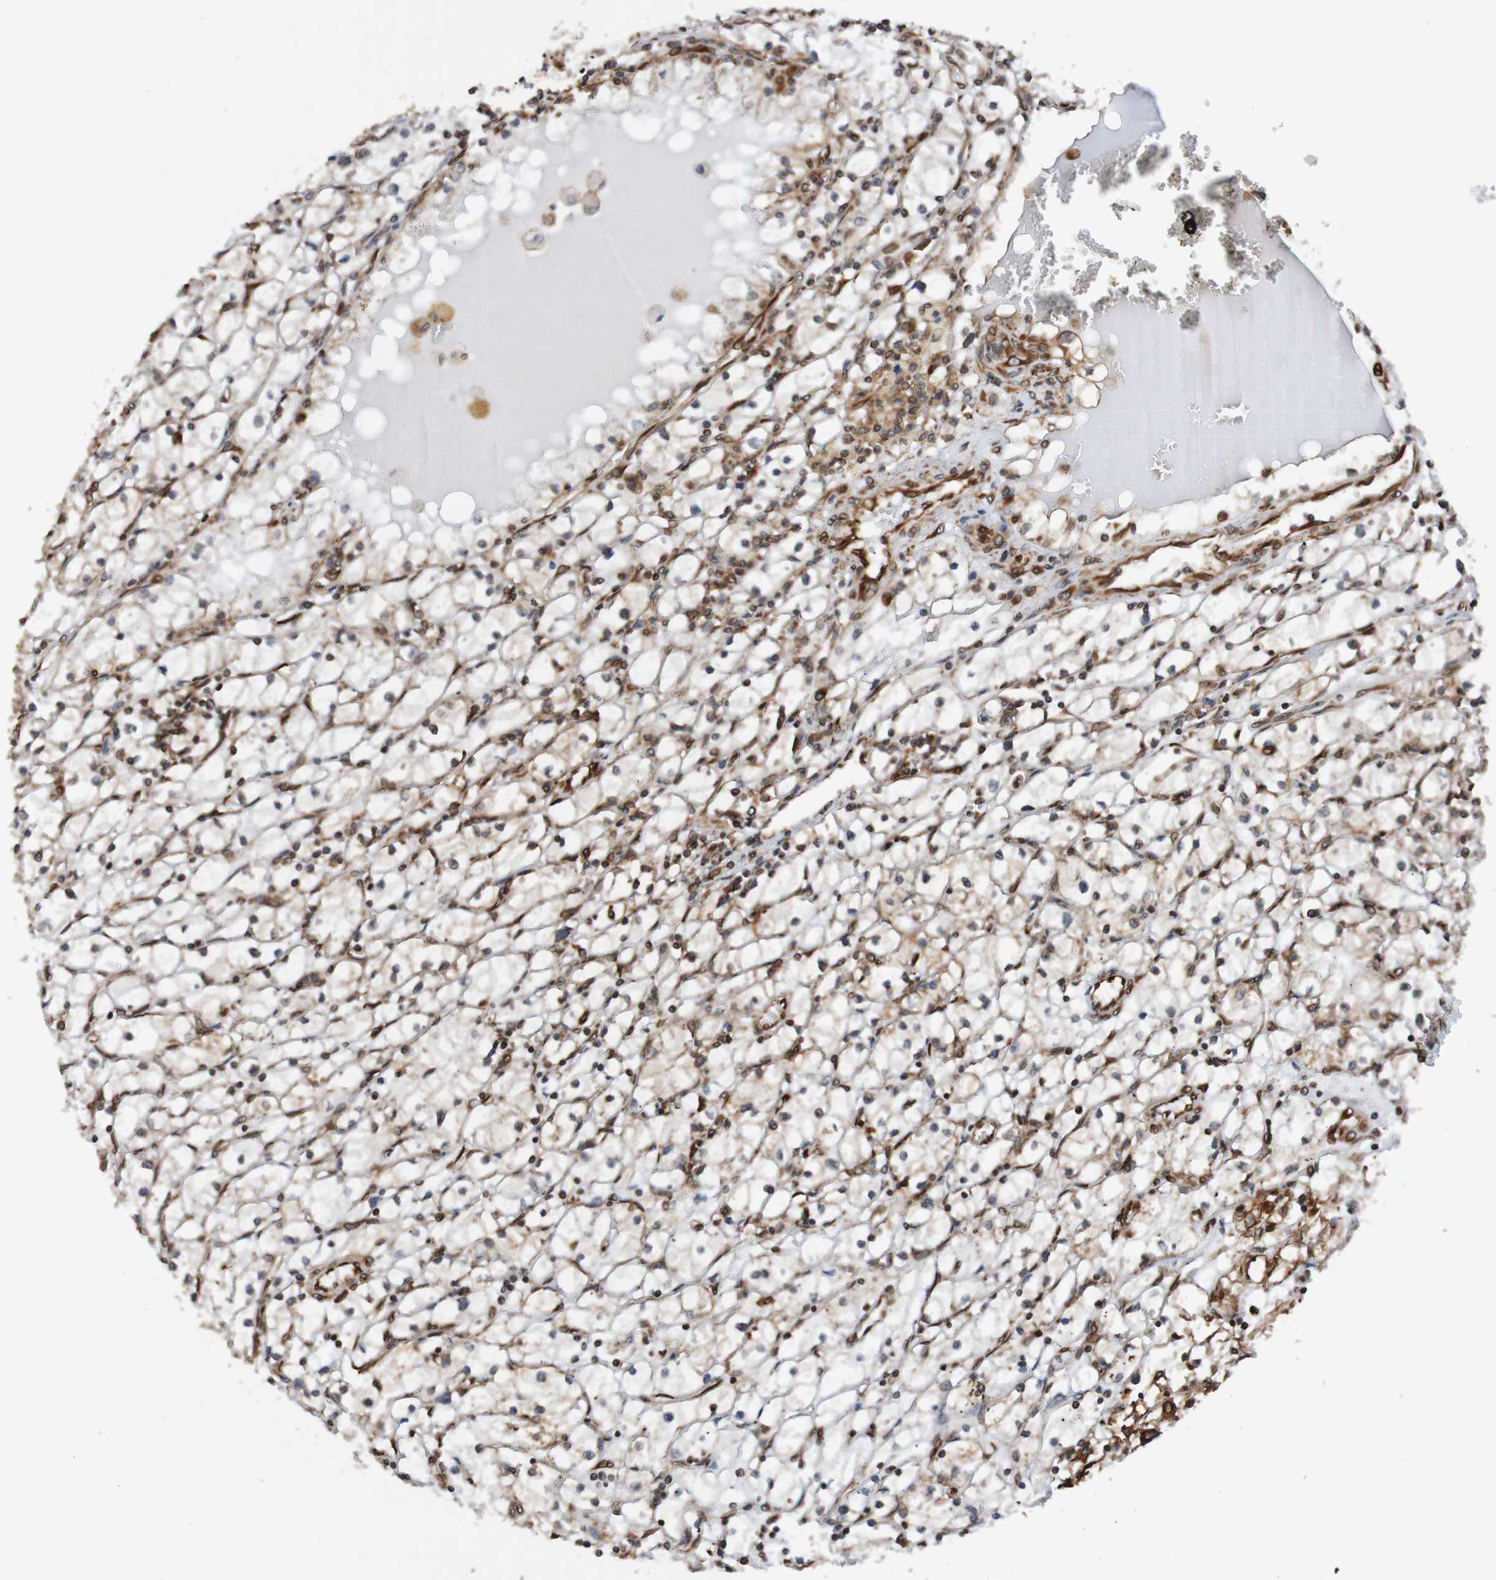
{"staining": {"intensity": "moderate", "quantity": "25%-75%", "location": "cytoplasmic/membranous"}, "tissue": "renal cancer", "cell_type": "Tumor cells", "image_type": "cancer", "snomed": [{"axis": "morphology", "description": "Adenocarcinoma, NOS"}, {"axis": "topography", "description": "Kidney"}], "caption": "A photomicrograph of human renal adenocarcinoma stained for a protein reveals moderate cytoplasmic/membranous brown staining in tumor cells. (brown staining indicates protein expression, while blue staining denotes nuclei).", "gene": "TMEM109", "patient": {"sex": "male", "age": 56}}